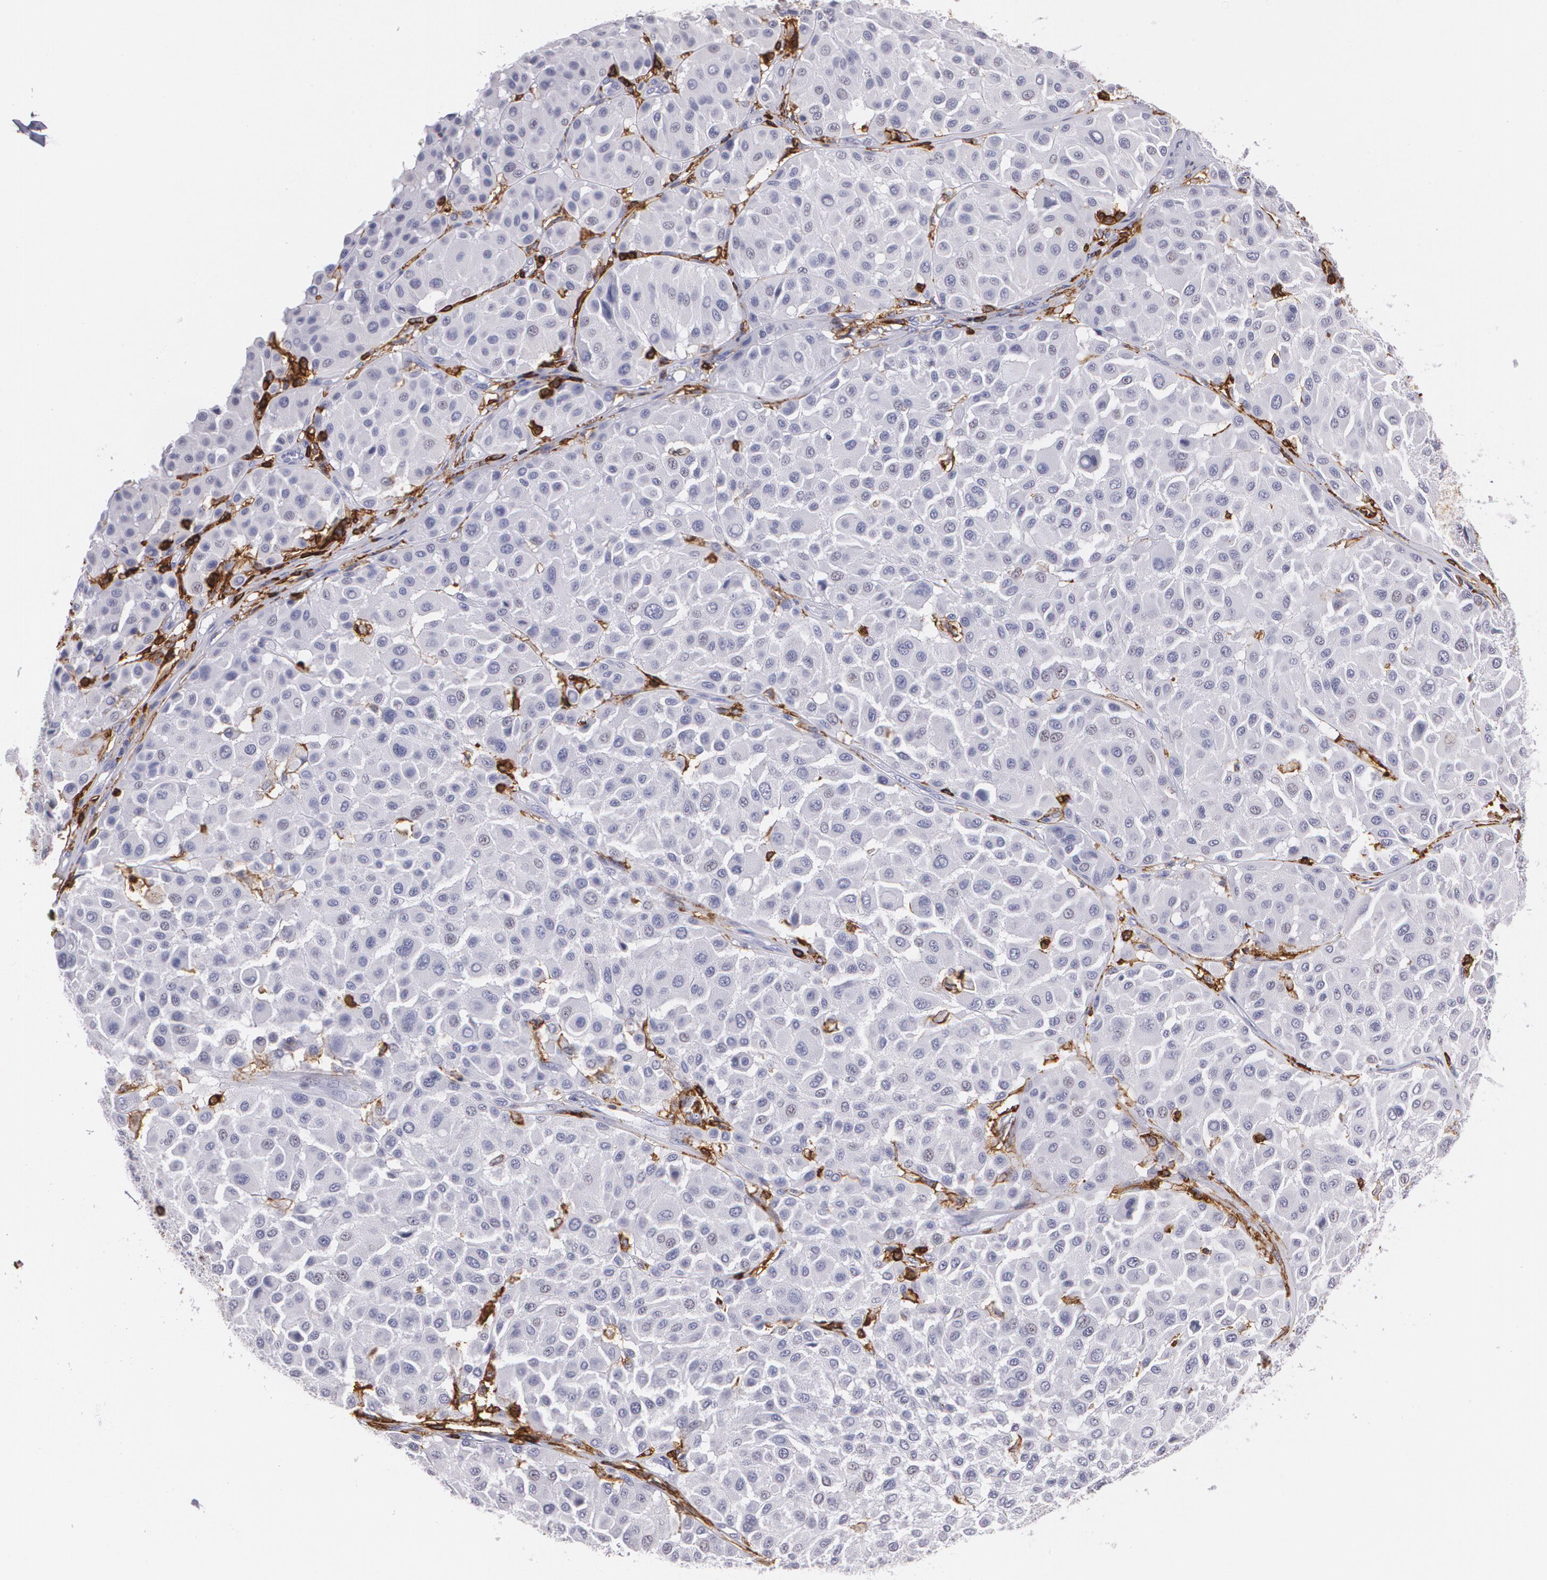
{"staining": {"intensity": "negative", "quantity": "none", "location": "none"}, "tissue": "melanoma", "cell_type": "Tumor cells", "image_type": "cancer", "snomed": [{"axis": "morphology", "description": "Malignant melanoma, Metastatic site"}, {"axis": "topography", "description": "Soft tissue"}], "caption": "Tumor cells show no significant staining in malignant melanoma (metastatic site).", "gene": "PTPRC", "patient": {"sex": "male", "age": 41}}